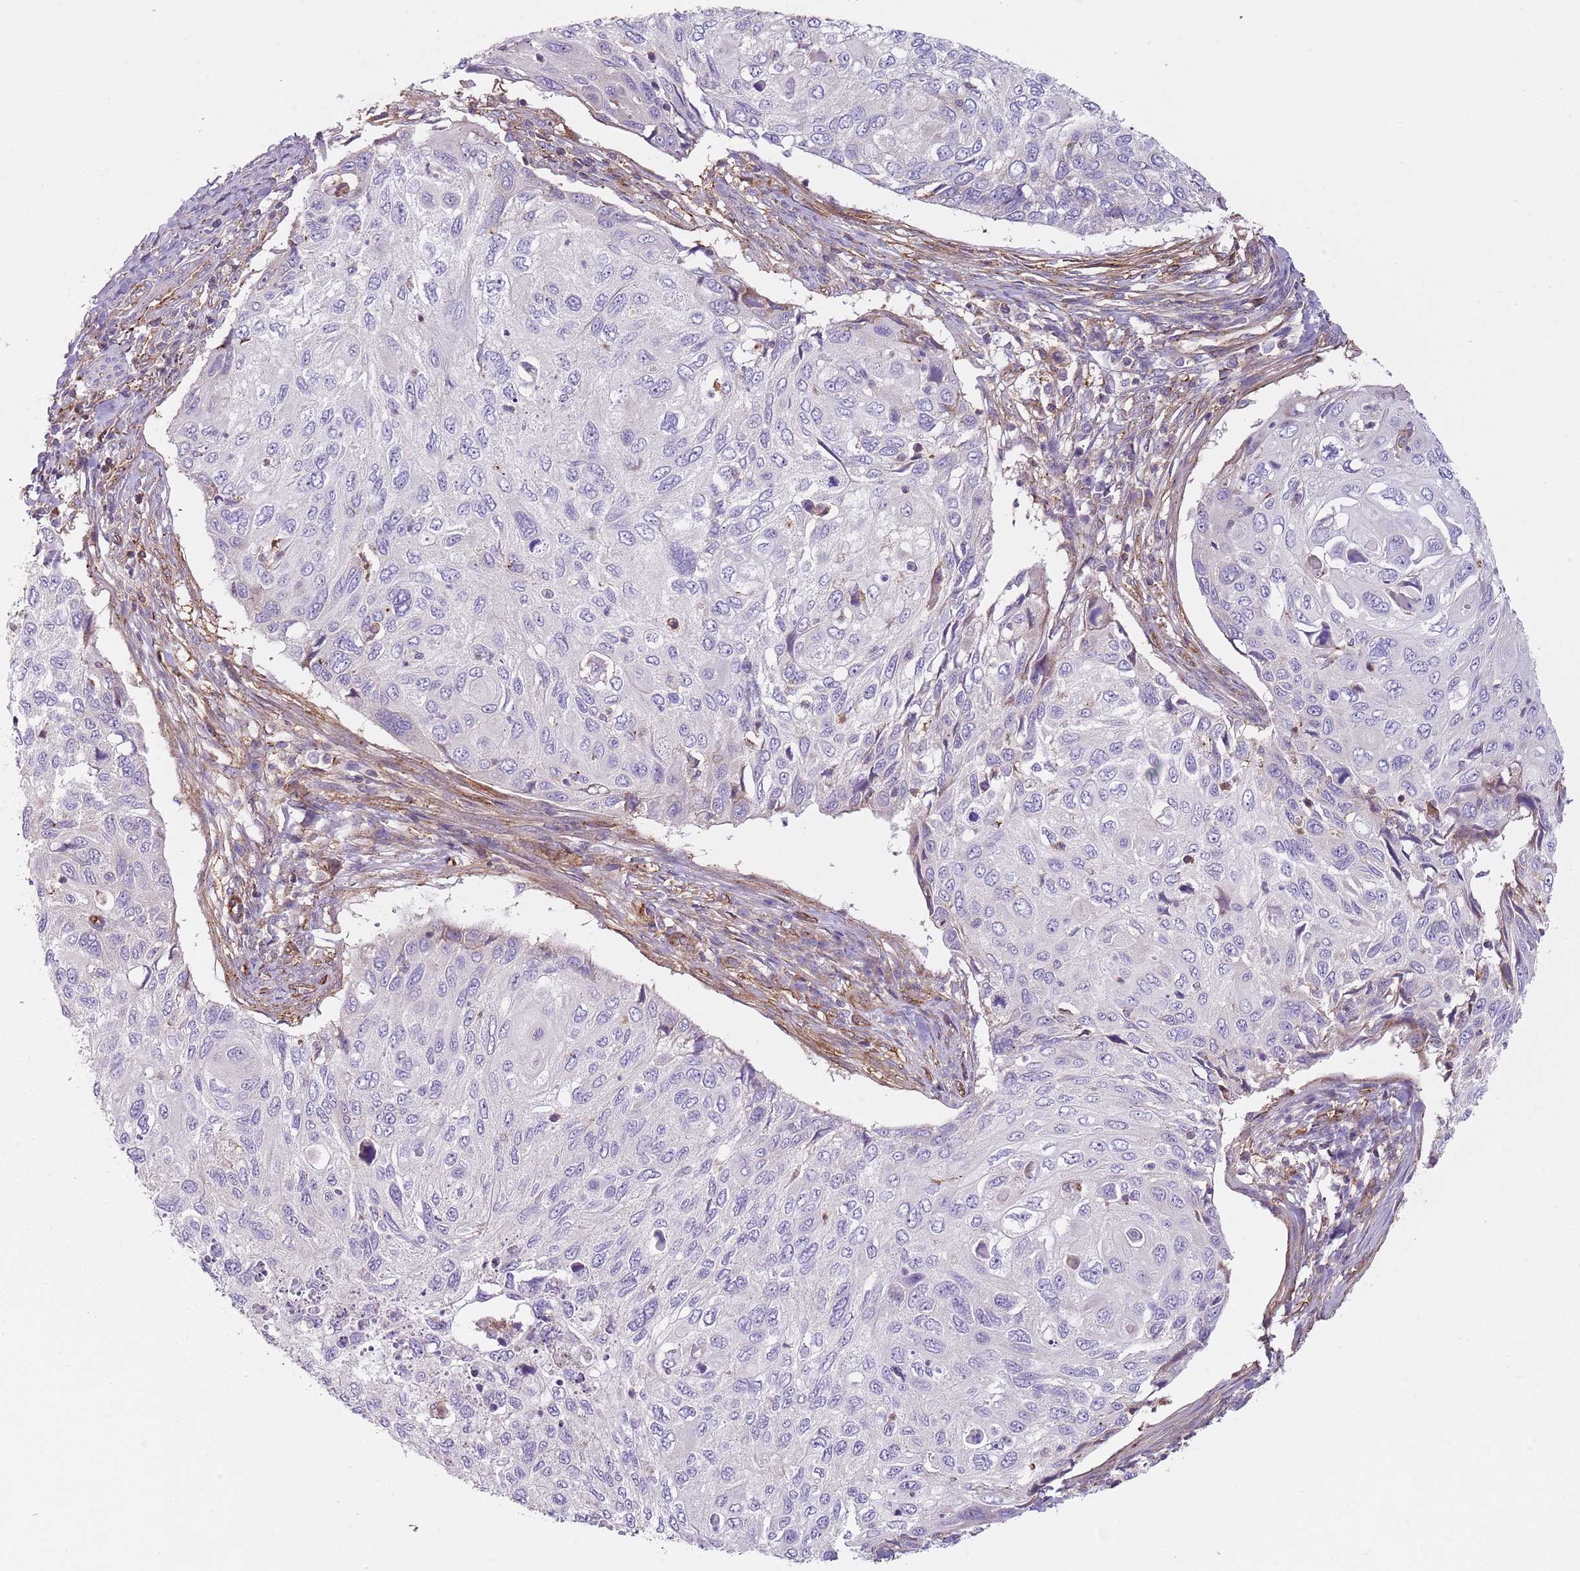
{"staining": {"intensity": "negative", "quantity": "none", "location": "none"}, "tissue": "cervical cancer", "cell_type": "Tumor cells", "image_type": "cancer", "snomed": [{"axis": "morphology", "description": "Squamous cell carcinoma, NOS"}, {"axis": "topography", "description": "Cervix"}], "caption": "Tumor cells are negative for protein expression in human squamous cell carcinoma (cervical).", "gene": "GNAI3", "patient": {"sex": "female", "age": 70}}